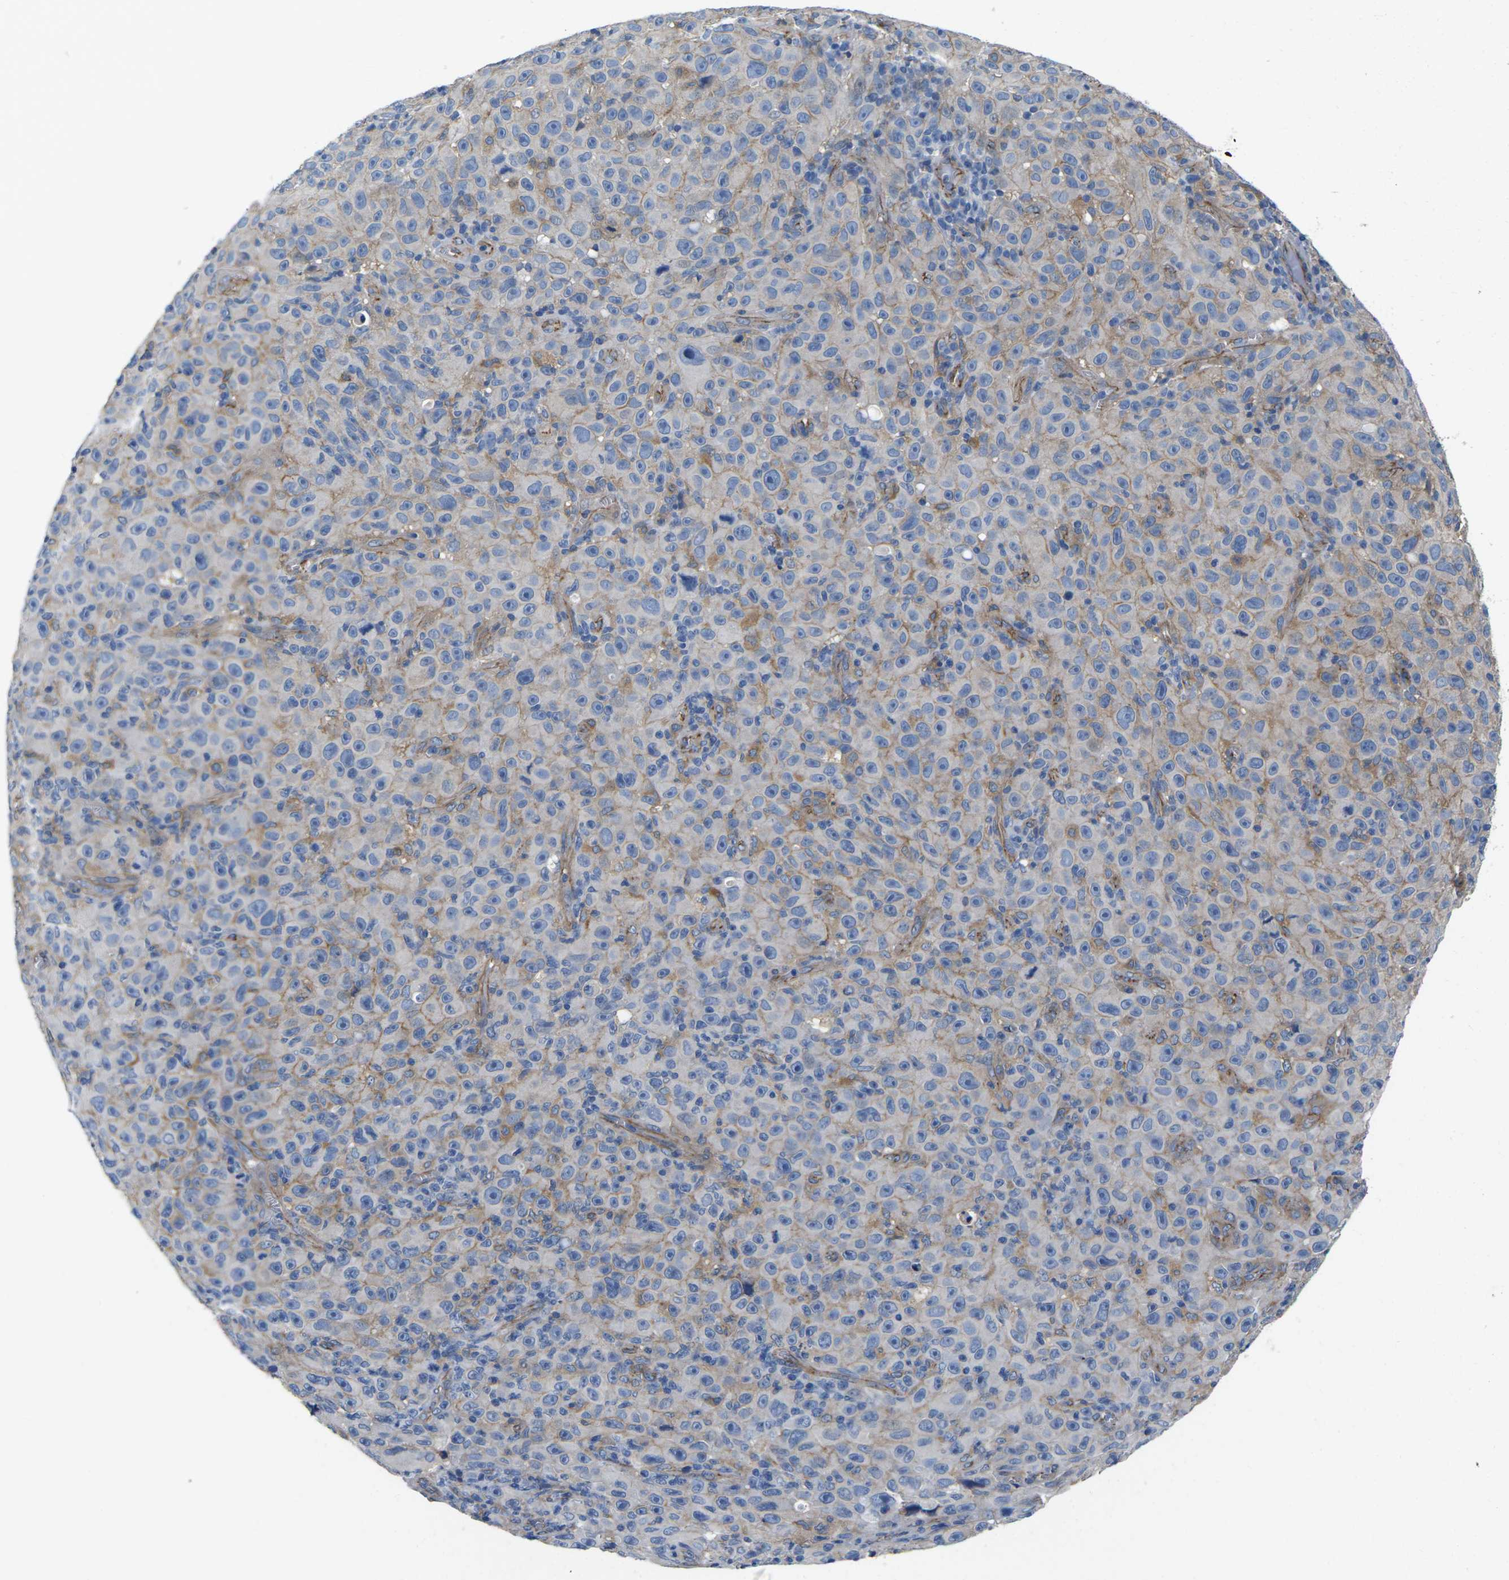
{"staining": {"intensity": "moderate", "quantity": "25%-75%", "location": "cytoplasmic/membranous"}, "tissue": "melanoma", "cell_type": "Tumor cells", "image_type": "cancer", "snomed": [{"axis": "morphology", "description": "Malignant melanoma, NOS"}, {"axis": "topography", "description": "Skin"}], "caption": "There is medium levels of moderate cytoplasmic/membranous positivity in tumor cells of malignant melanoma, as demonstrated by immunohistochemical staining (brown color).", "gene": "CTNND1", "patient": {"sex": "female", "age": 82}}